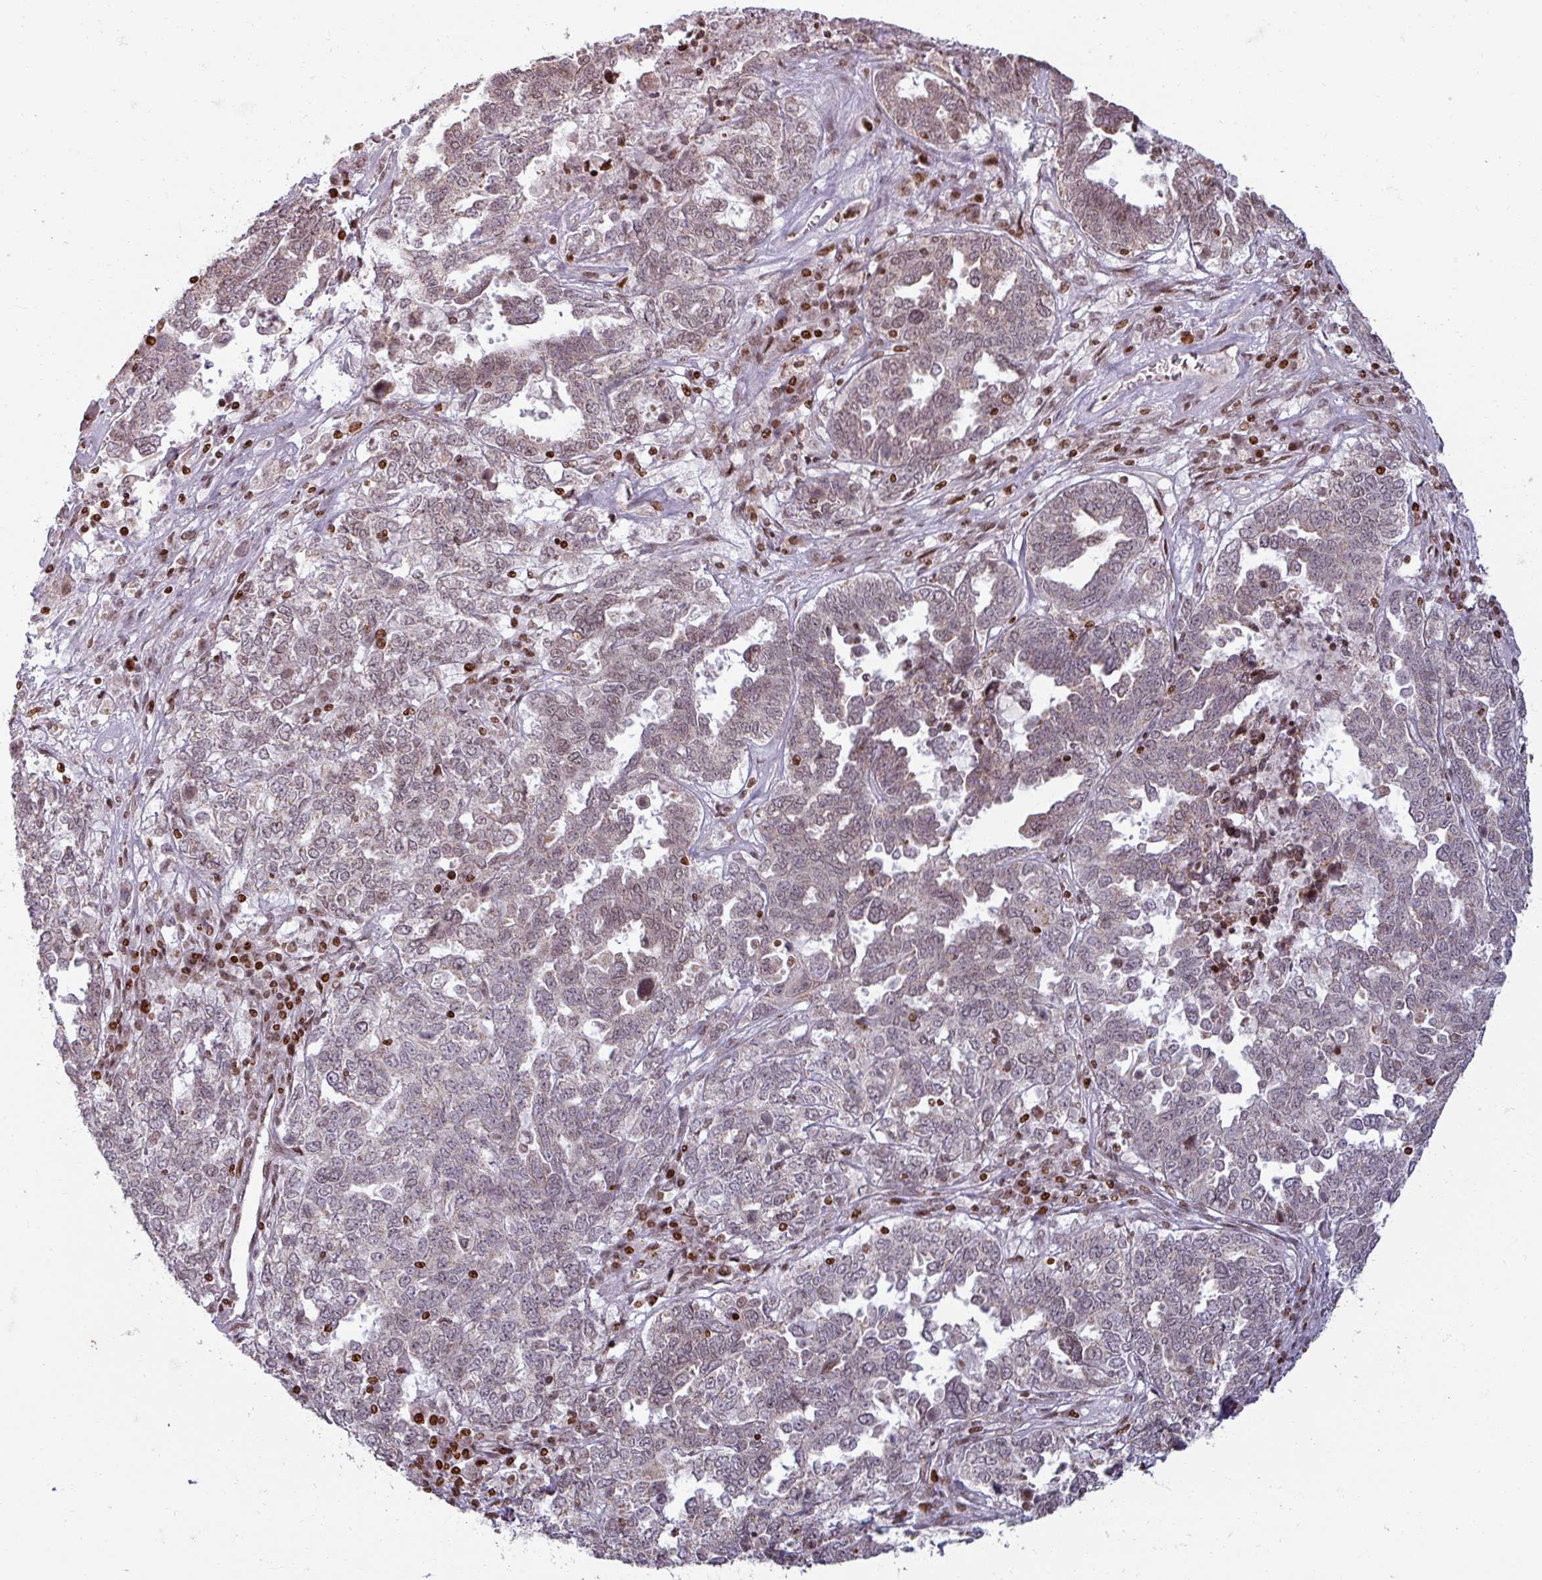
{"staining": {"intensity": "weak", "quantity": ">75%", "location": "nuclear"}, "tissue": "ovarian cancer", "cell_type": "Tumor cells", "image_type": "cancer", "snomed": [{"axis": "morphology", "description": "Carcinoma, endometroid"}, {"axis": "topography", "description": "Ovary"}], "caption": "Protein expression analysis of human endometroid carcinoma (ovarian) reveals weak nuclear staining in about >75% of tumor cells. The staining is performed using DAB brown chromogen to label protein expression. The nuclei are counter-stained blue using hematoxylin.", "gene": "NCOR1", "patient": {"sex": "female", "age": 62}}